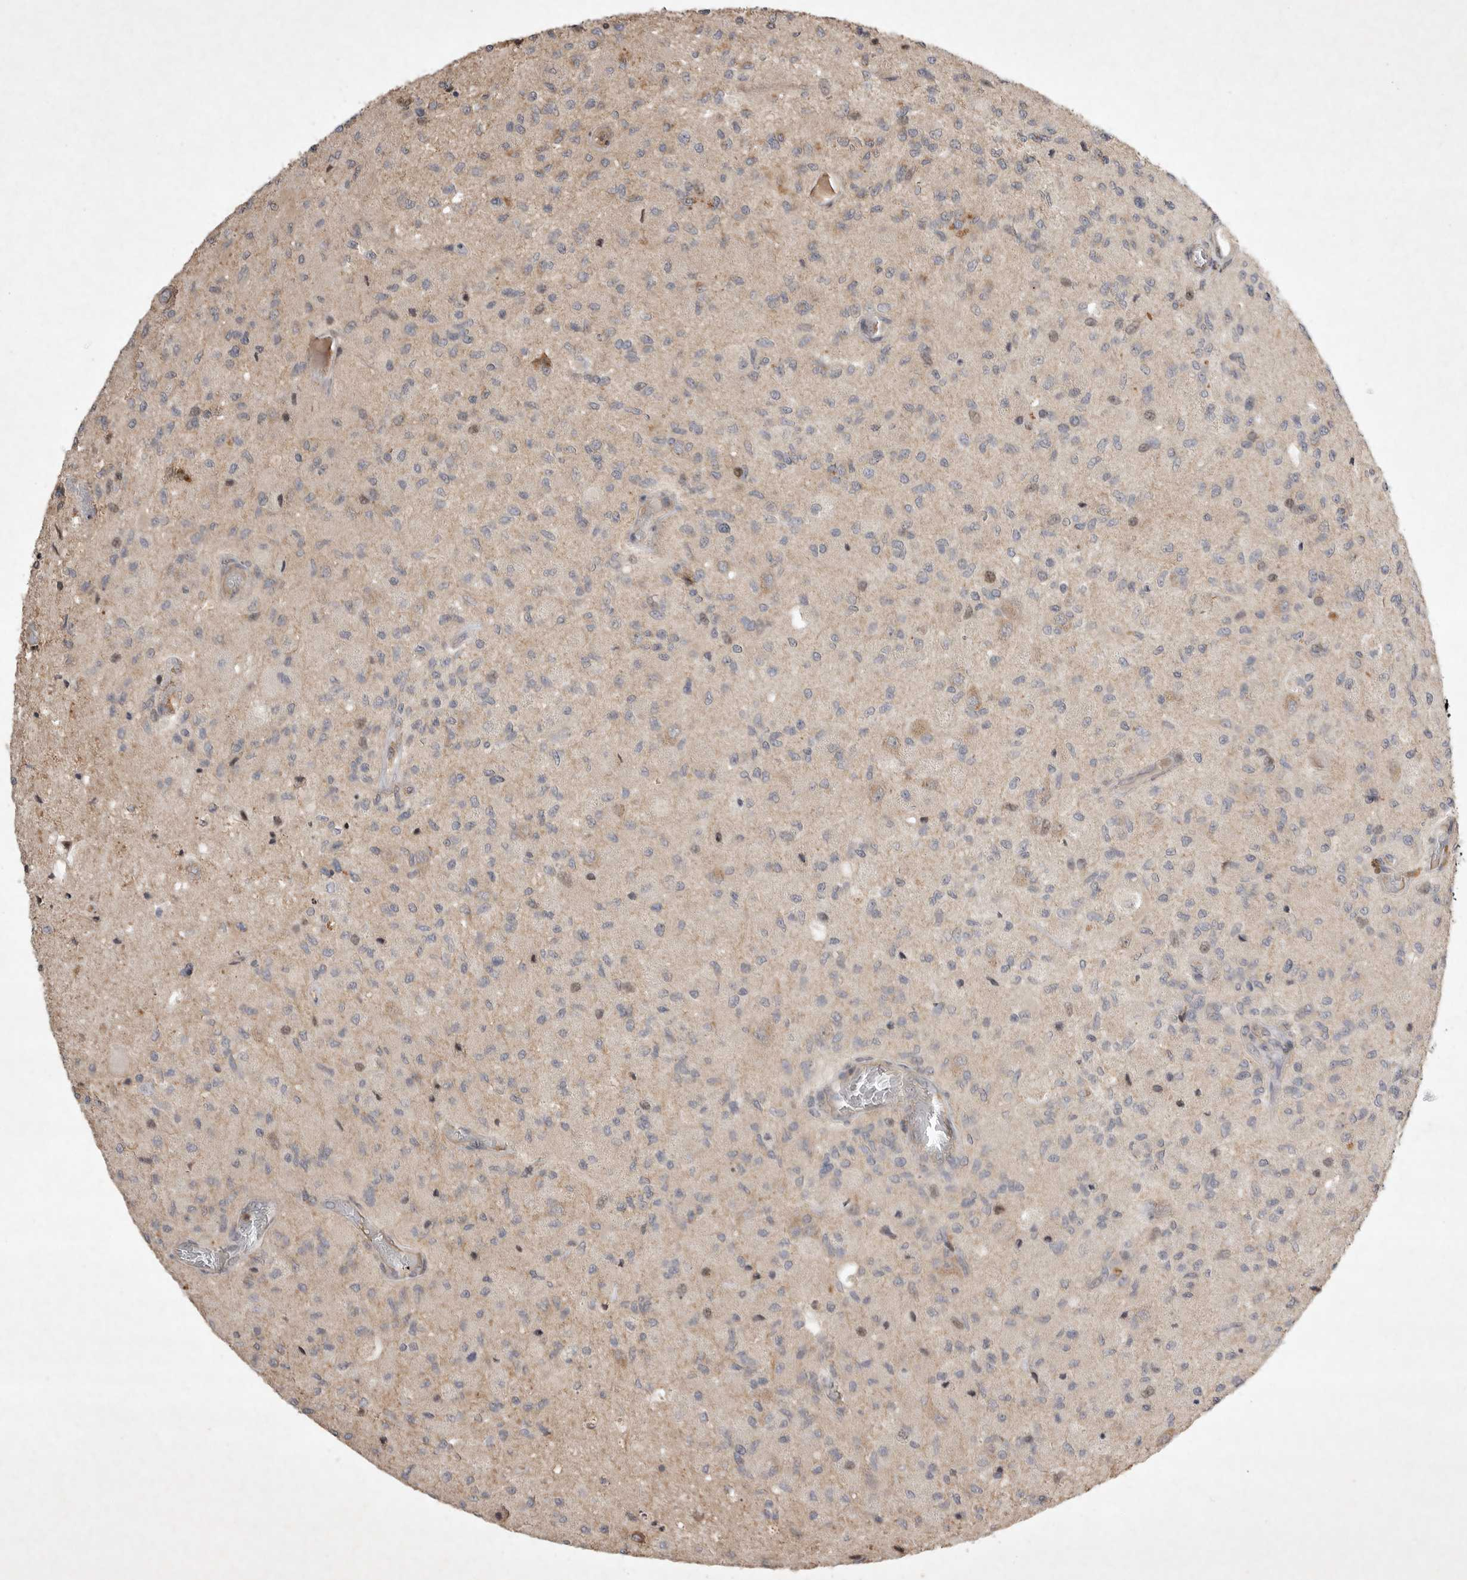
{"staining": {"intensity": "negative", "quantity": "none", "location": "none"}, "tissue": "glioma", "cell_type": "Tumor cells", "image_type": "cancer", "snomed": [{"axis": "morphology", "description": "Normal tissue, NOS"}, {"axis": "morphology", "description": "Glioma, malignant, High grade"}, {"axis": "topography", "description": "Cerebral cortex"}], "caption": "Histopathology image shows no protein positivity in tumor cells of glioma tissue.", "gene": "EIF2AK1", "patient": {"sex": "male", "age": 77}}